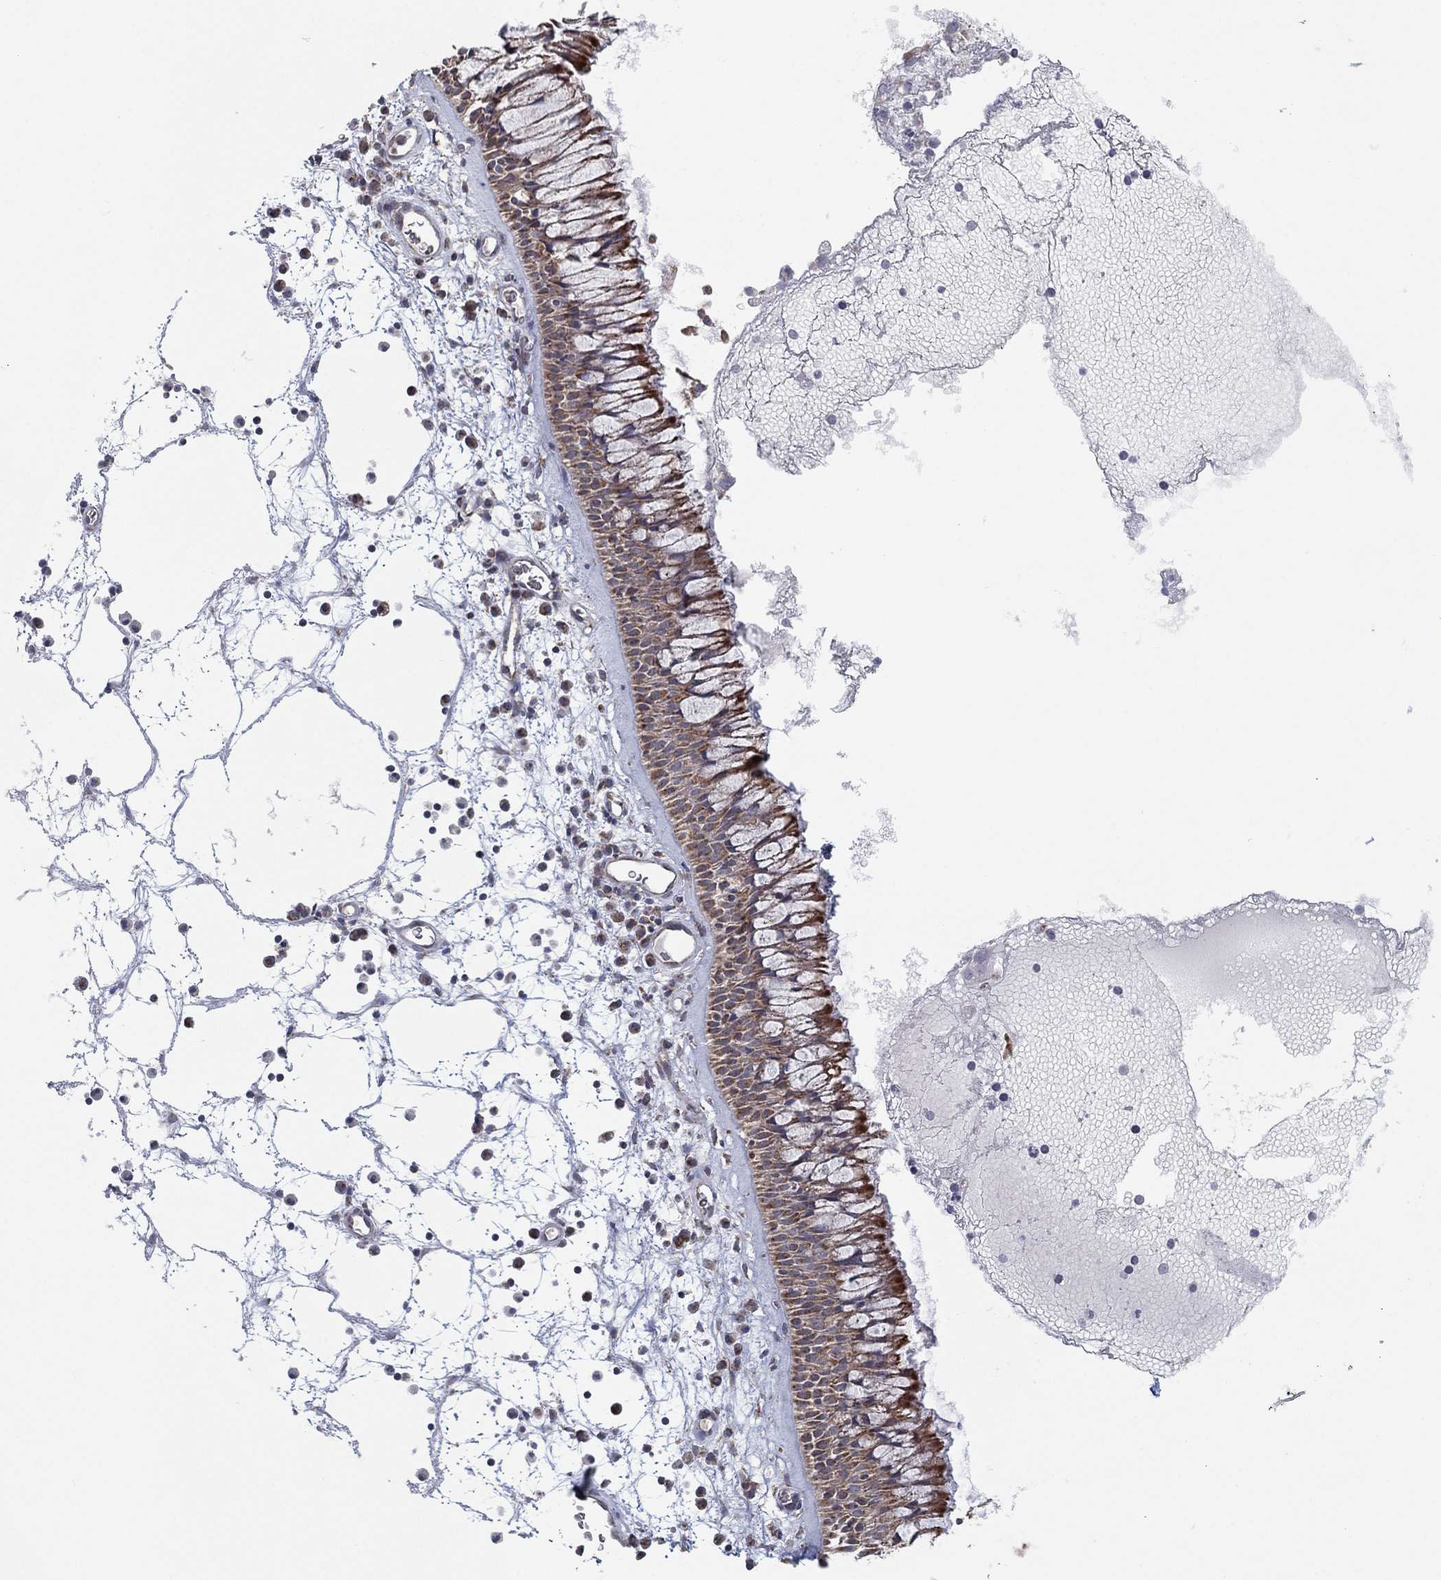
{"staining": {"intensity": "moderate", "quantity": ">75%", "location": "cytoplasmic/membranous"}, "tissue": "nasopharynx", "cell_type": "Respiratory epithelial cells", "image_type": "normal", "snomed": [{"axis": "morphology", "description": "Normal tissue, NOS"}, {"axis": "topography", "description": "Nasopharynx"}], "caption": "IHC staining of unremarkable nasopharynx, which reveals medium levels of moderate cytoplasmic/membranous staining in about >75% of respiratory epithelial cells indicating moderate cytoplasmic/membranous protein expression. The staining was performed using DAB (3,3'-diaminobenzidine) (brown) for protein detection and nuclei were counterstained in hematoxylin (blue).", "gene": "PSMG4", "patient": {"sex": "male", "age": 69}}